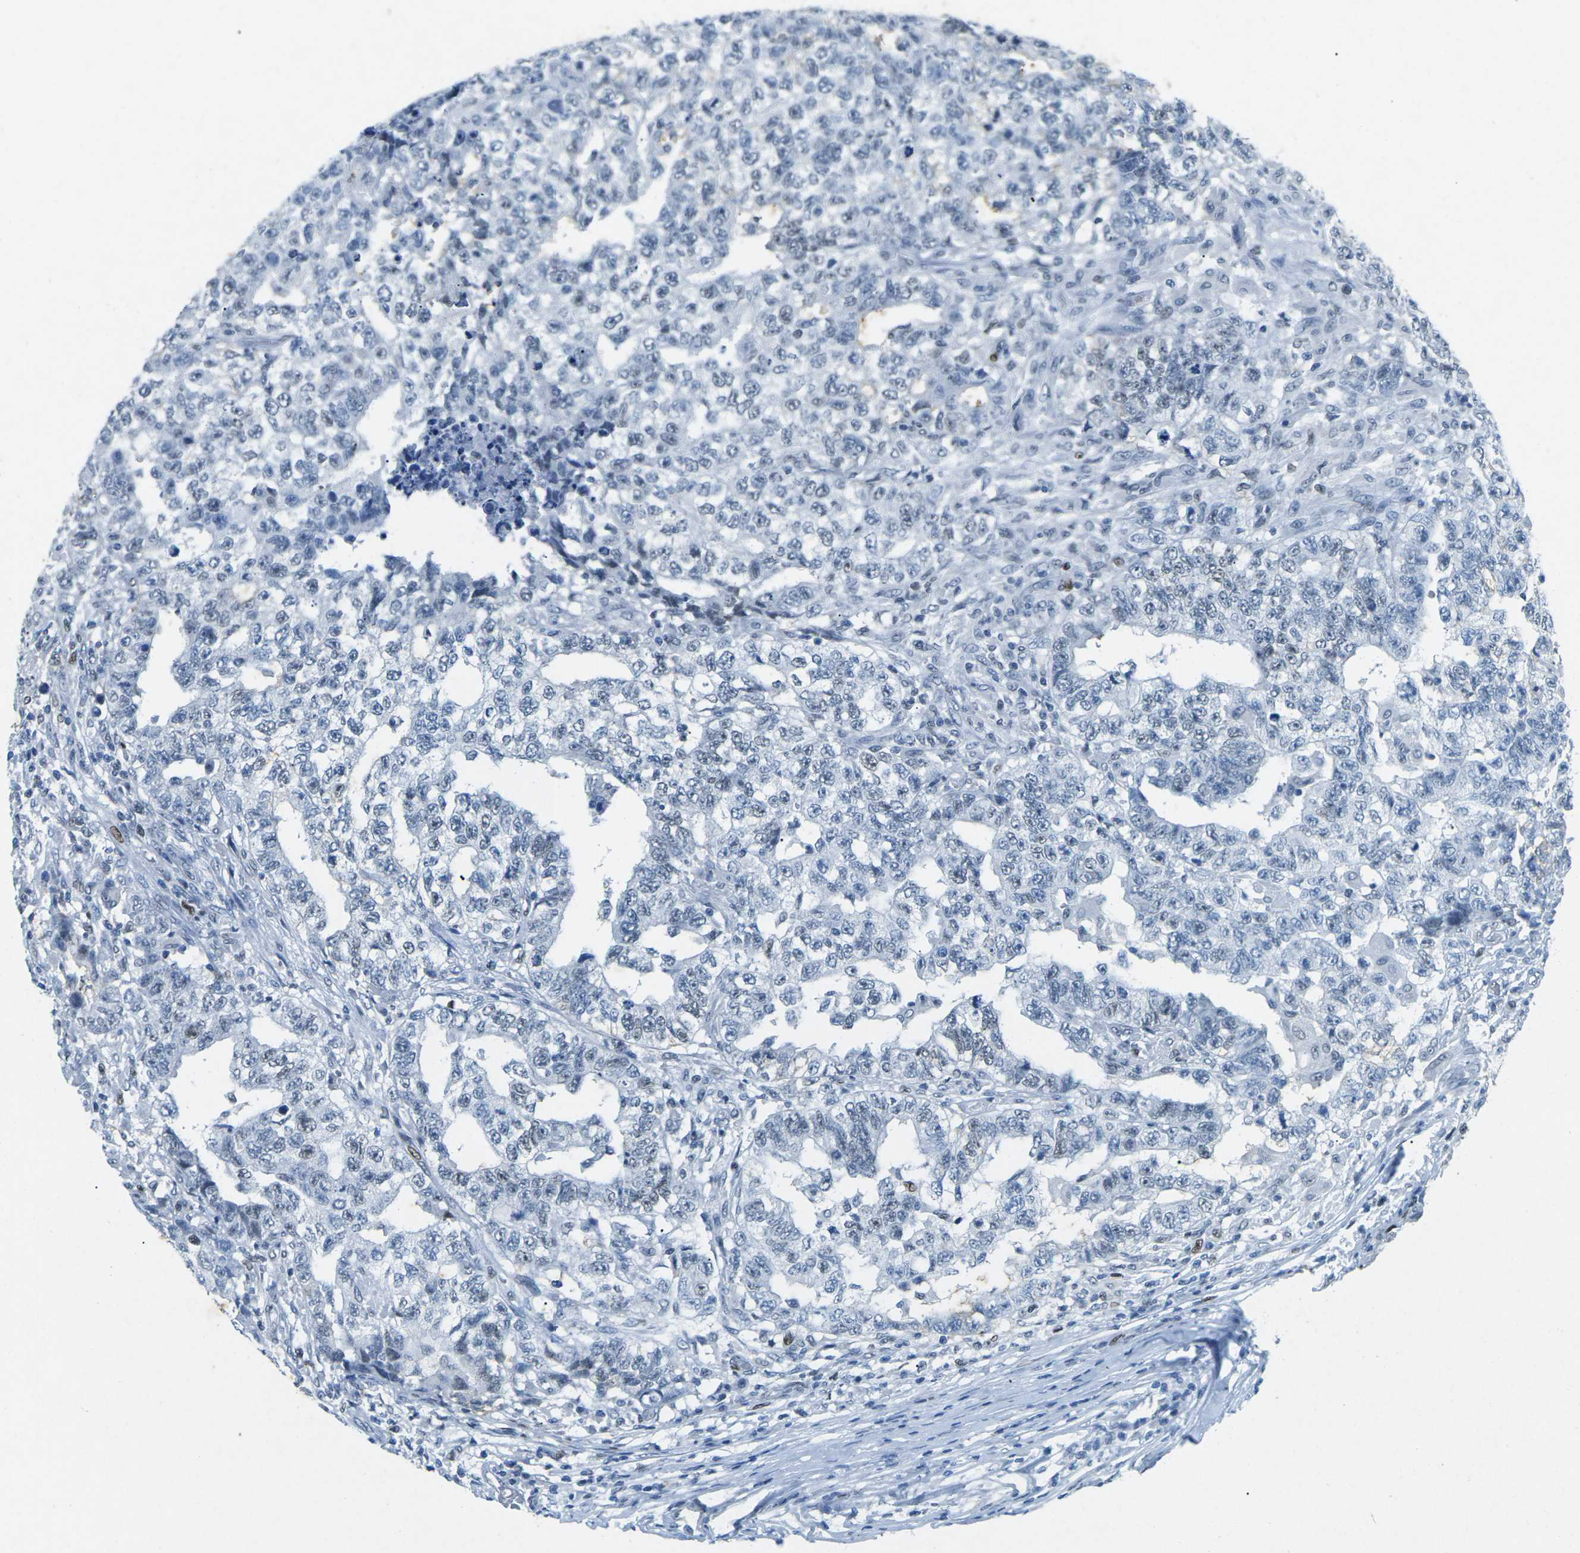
{"staining": {"intensity": "negative", "quantity": "none", "location": "none"}, "tissue": "testis cancer", "cell_type": "Tumor cells", "image_type": "cancer", "snomed": [{"axis": "morphology", "description": "Carcinoma, Embryonal, NOS"}, {"axis": "topography", "description": "Testis"}], "caption": "Protein analysis of testis cancer (embryonal carcinoma) exhibits no significant positivity in tumor cells. (Immunohistochemistry (ihc), brightfield microscopy, high magnification).", "gene": "RB1", "patient": {"sex": "male", "age": 21}}